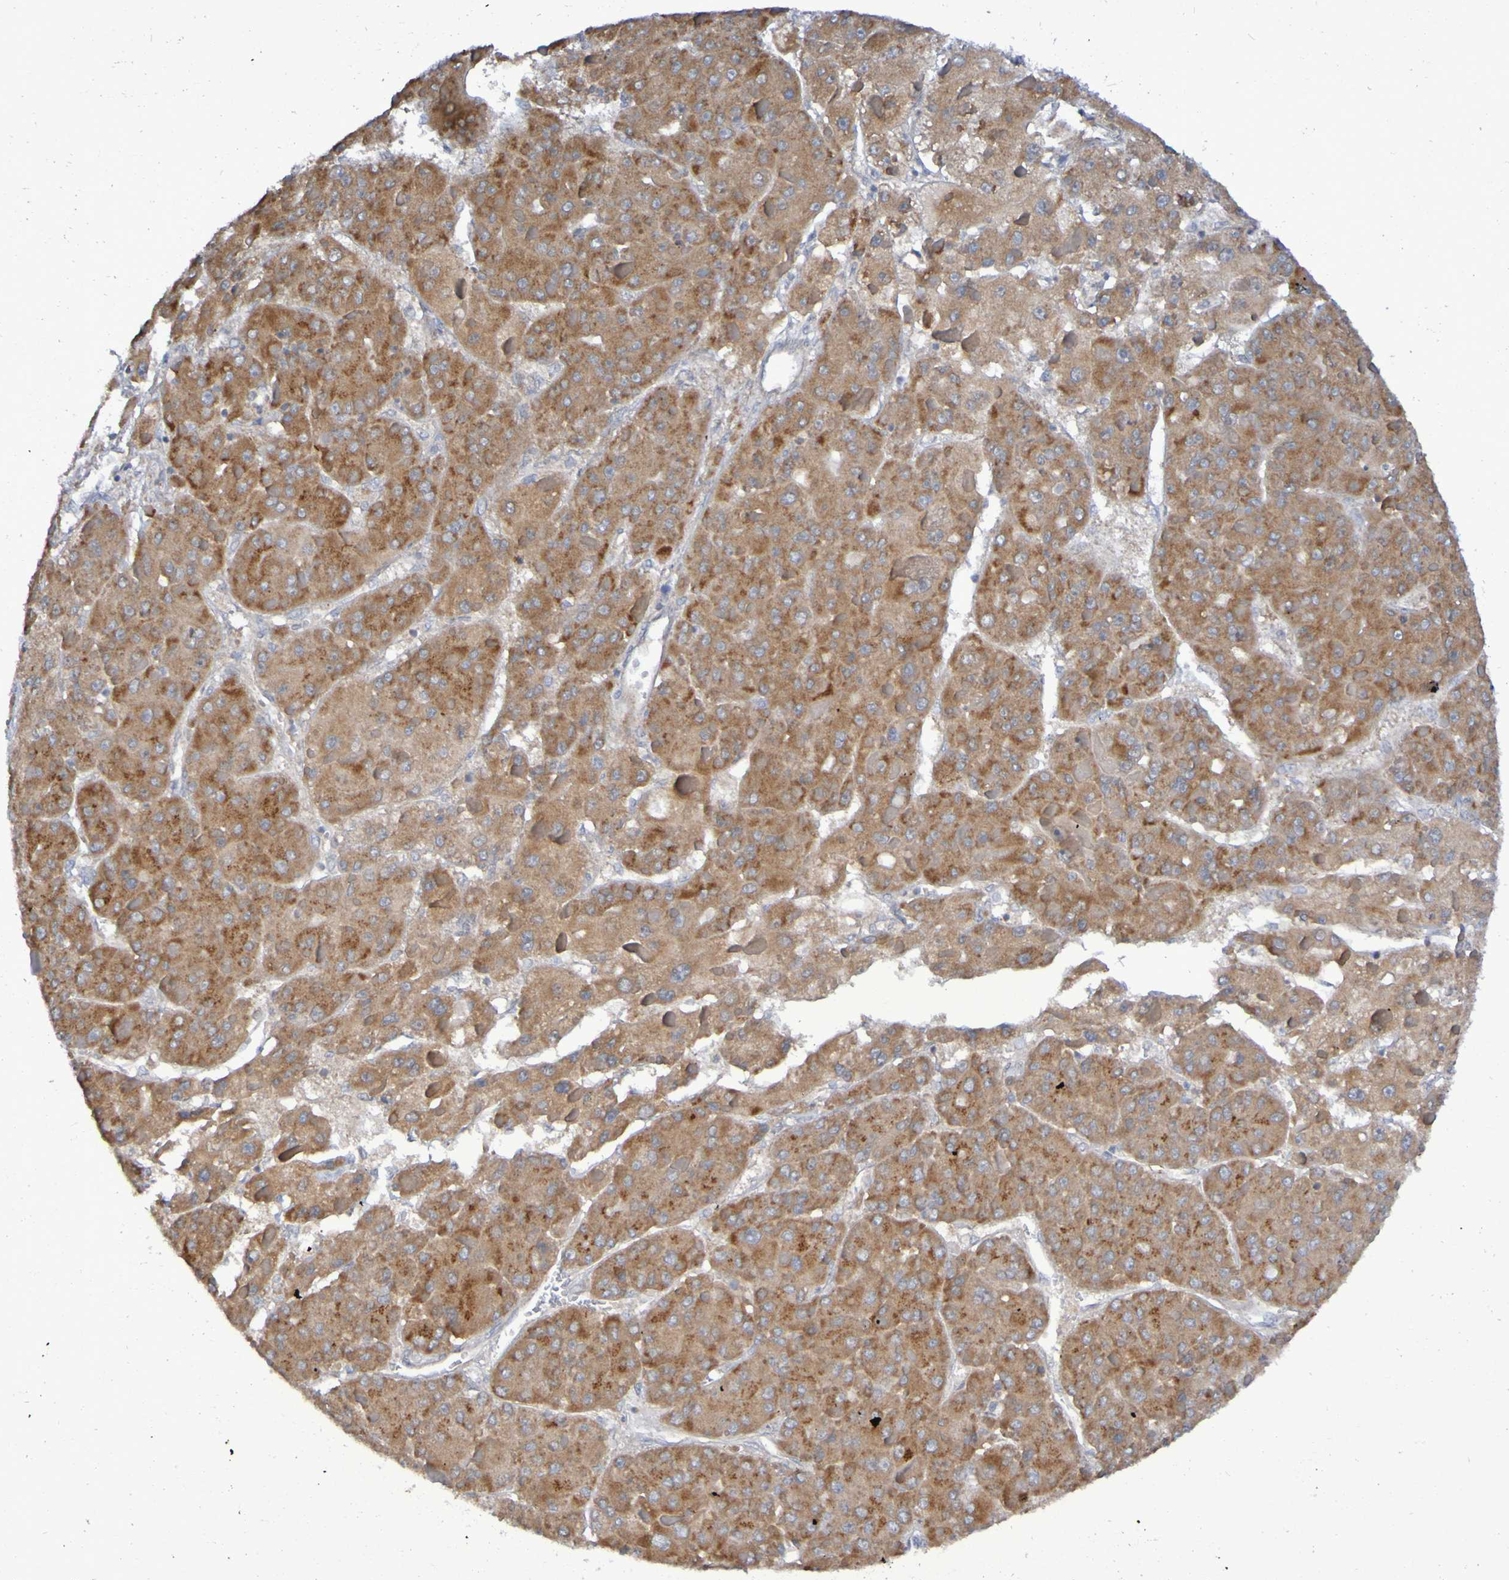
{"staining": {"intensity": "moderate", "quantity": ">75%", "location": "cytoplasmic/membranous"}, "tissue": "liver cancer", "cell_type": "Tumor cells", "image_type": "cancer", "snomed": [{"axis": "morphology", "description": "Carcinoma, Hepatocellular, NOS"}, {"axis": "topography", "description": "Liver"}], "caption": "Moderate cytoplasmic/membranous staining is appreciated in approximately >75% of tumor cells in liver cancer.", "gene": "LMBRD2", "patient": {"sex": "female", "age": 73}}